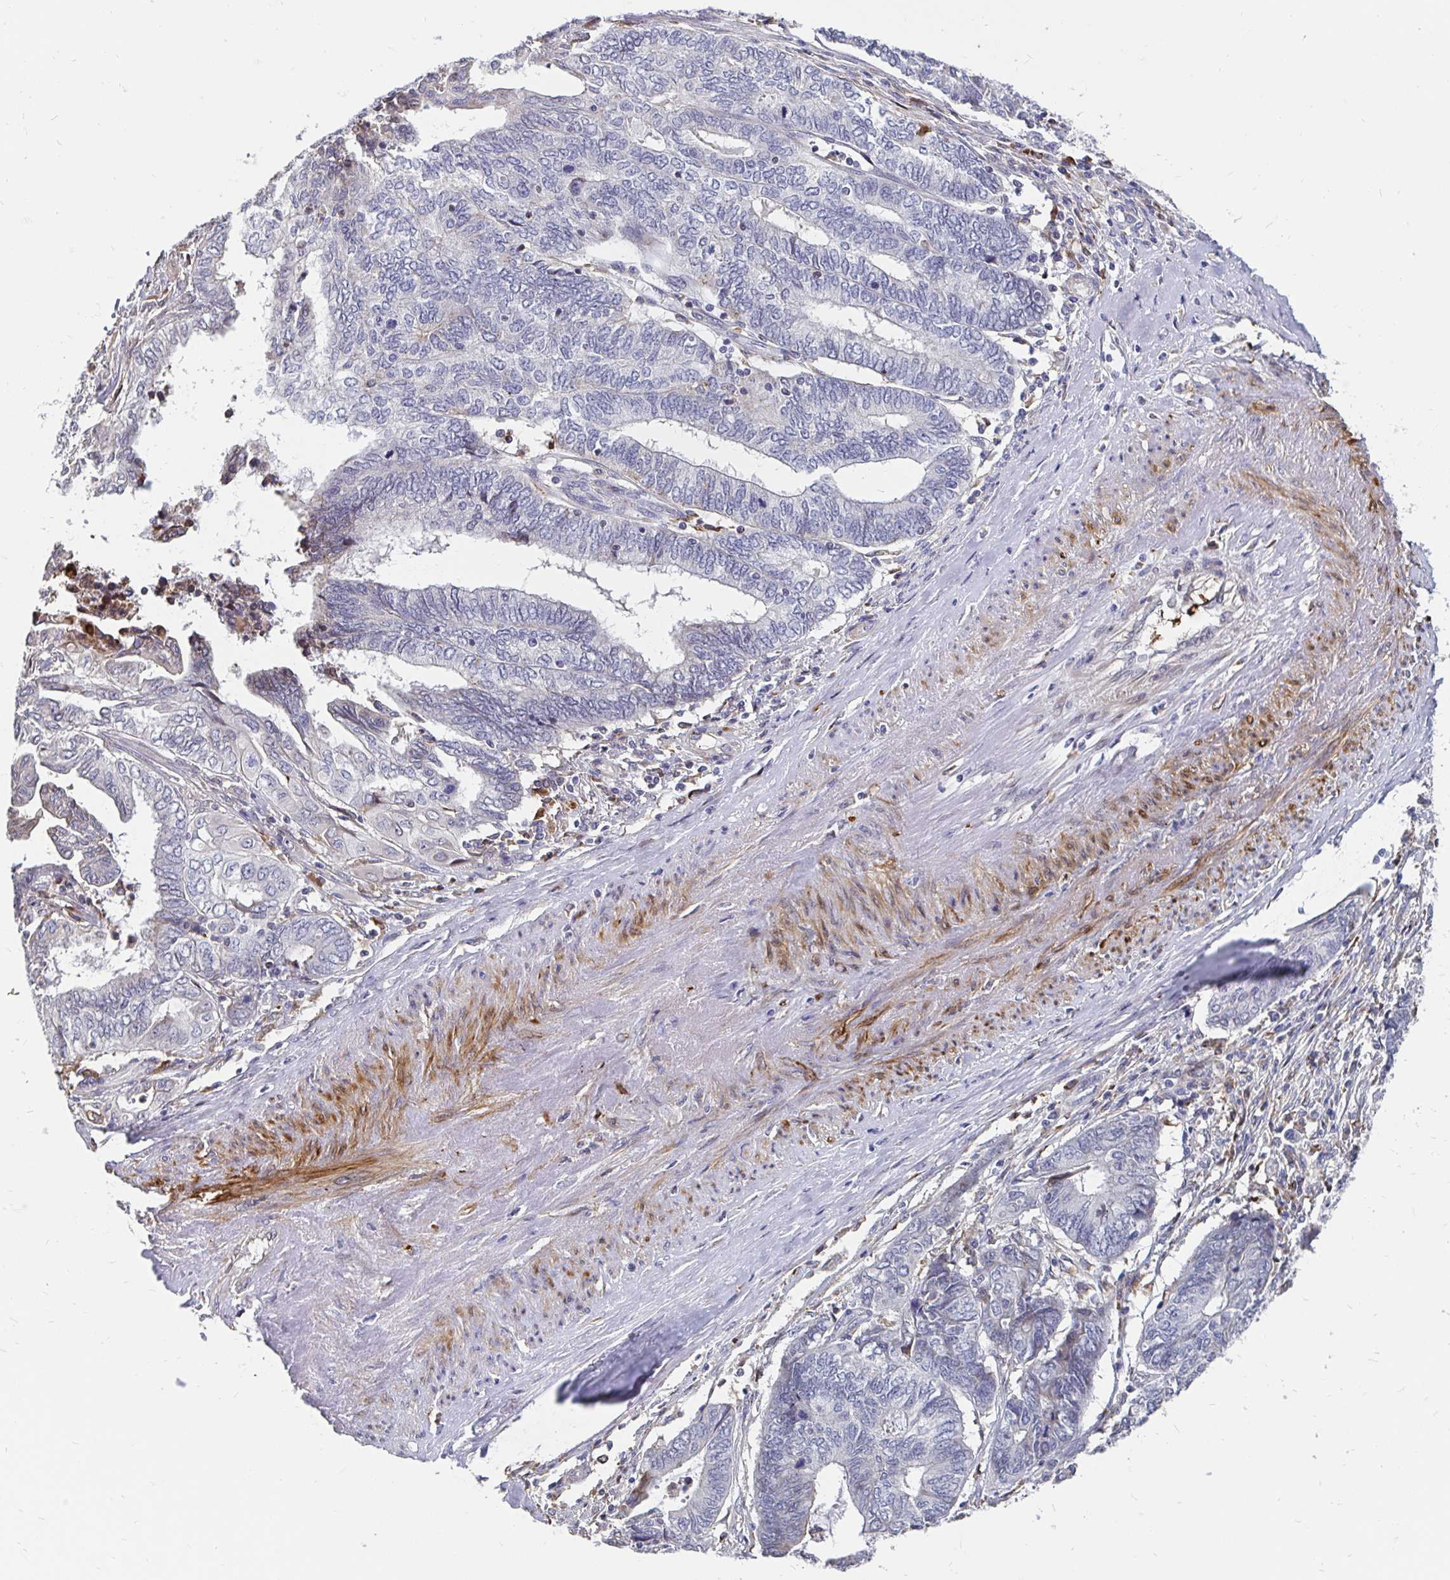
{"staining": {"intensity": "negative", "quantity": "none", "location": "none"}, "tissue": "endometrial cancer", "cell_type": "Tumor cells", "image_type": "cancer", "snomed": [{"axis": "morphology", "description": "Adenocarcinoma, NOS"}, {"axis": "topography", "description": "Uterus"}, {"axis": "topography", "description": "Endometrium"}], "caption": "Immunohistochemistry of human endometrial cancer (adenocarcinoma) reveals no positivity in tumor cells.", "gene": "CDKL1", "patient": {"sex": "female", "age": 70}}